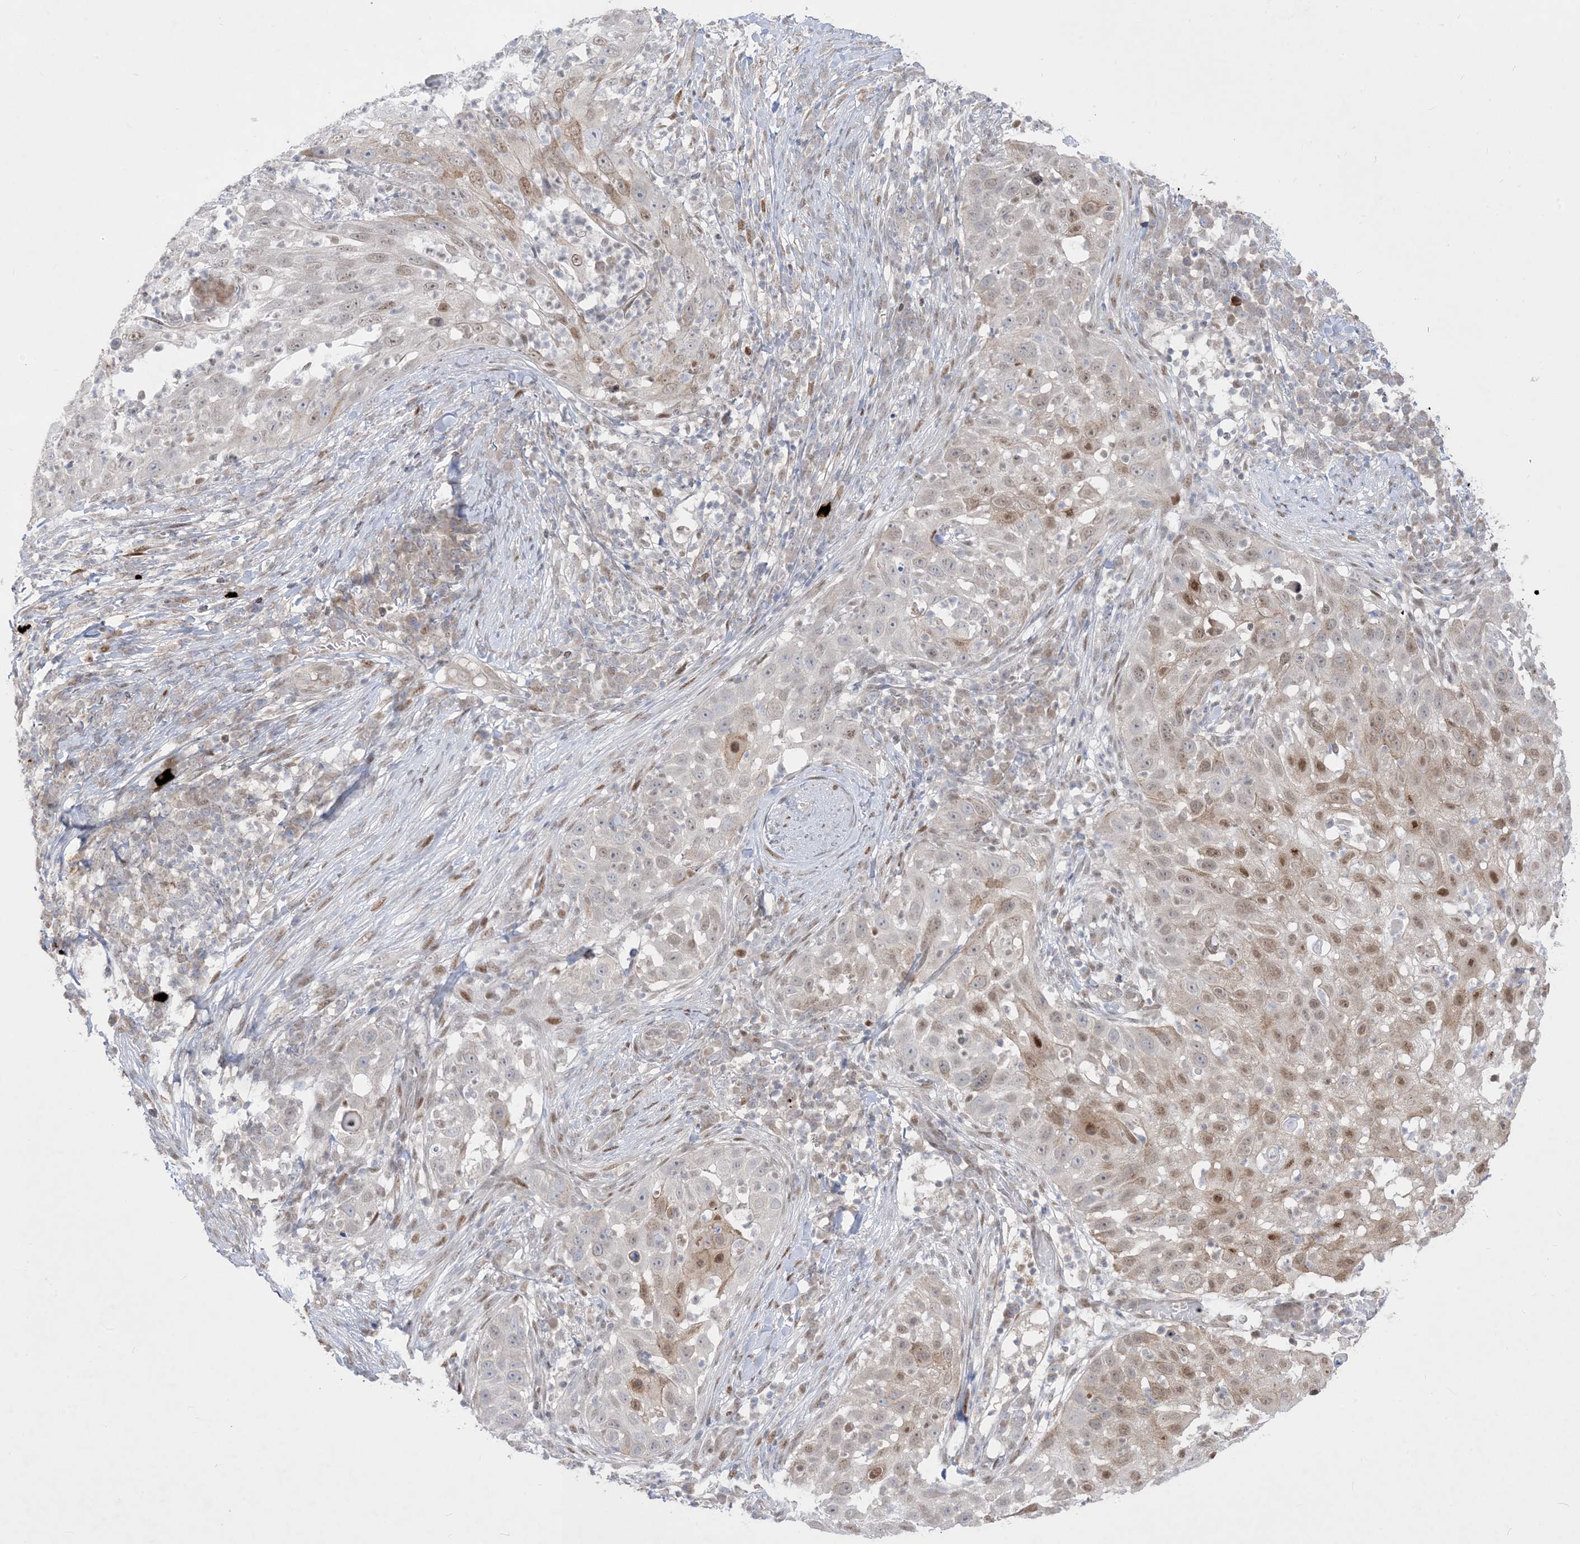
{"staining": {"intensity": "moderate", "quantity": "25%-75%", "location": "nuclear"}, "tissue": "skin cancer", "cell_type": "Tumor cells", "image_type": "cancer", "snomed": [{"axis": "morphology", "description": "Squamous cell carcinoma, NOS"}, {"axis": "topography", "description": "Skin"}], "caption": "A histopathology image of human skin cancer (squamous cell carcinoma) stained for a protein reveals moderate nuclear brown staining in tumor cells.", "gene": "BHLHE40", "patient": {"sex": "female", "age": 44}}